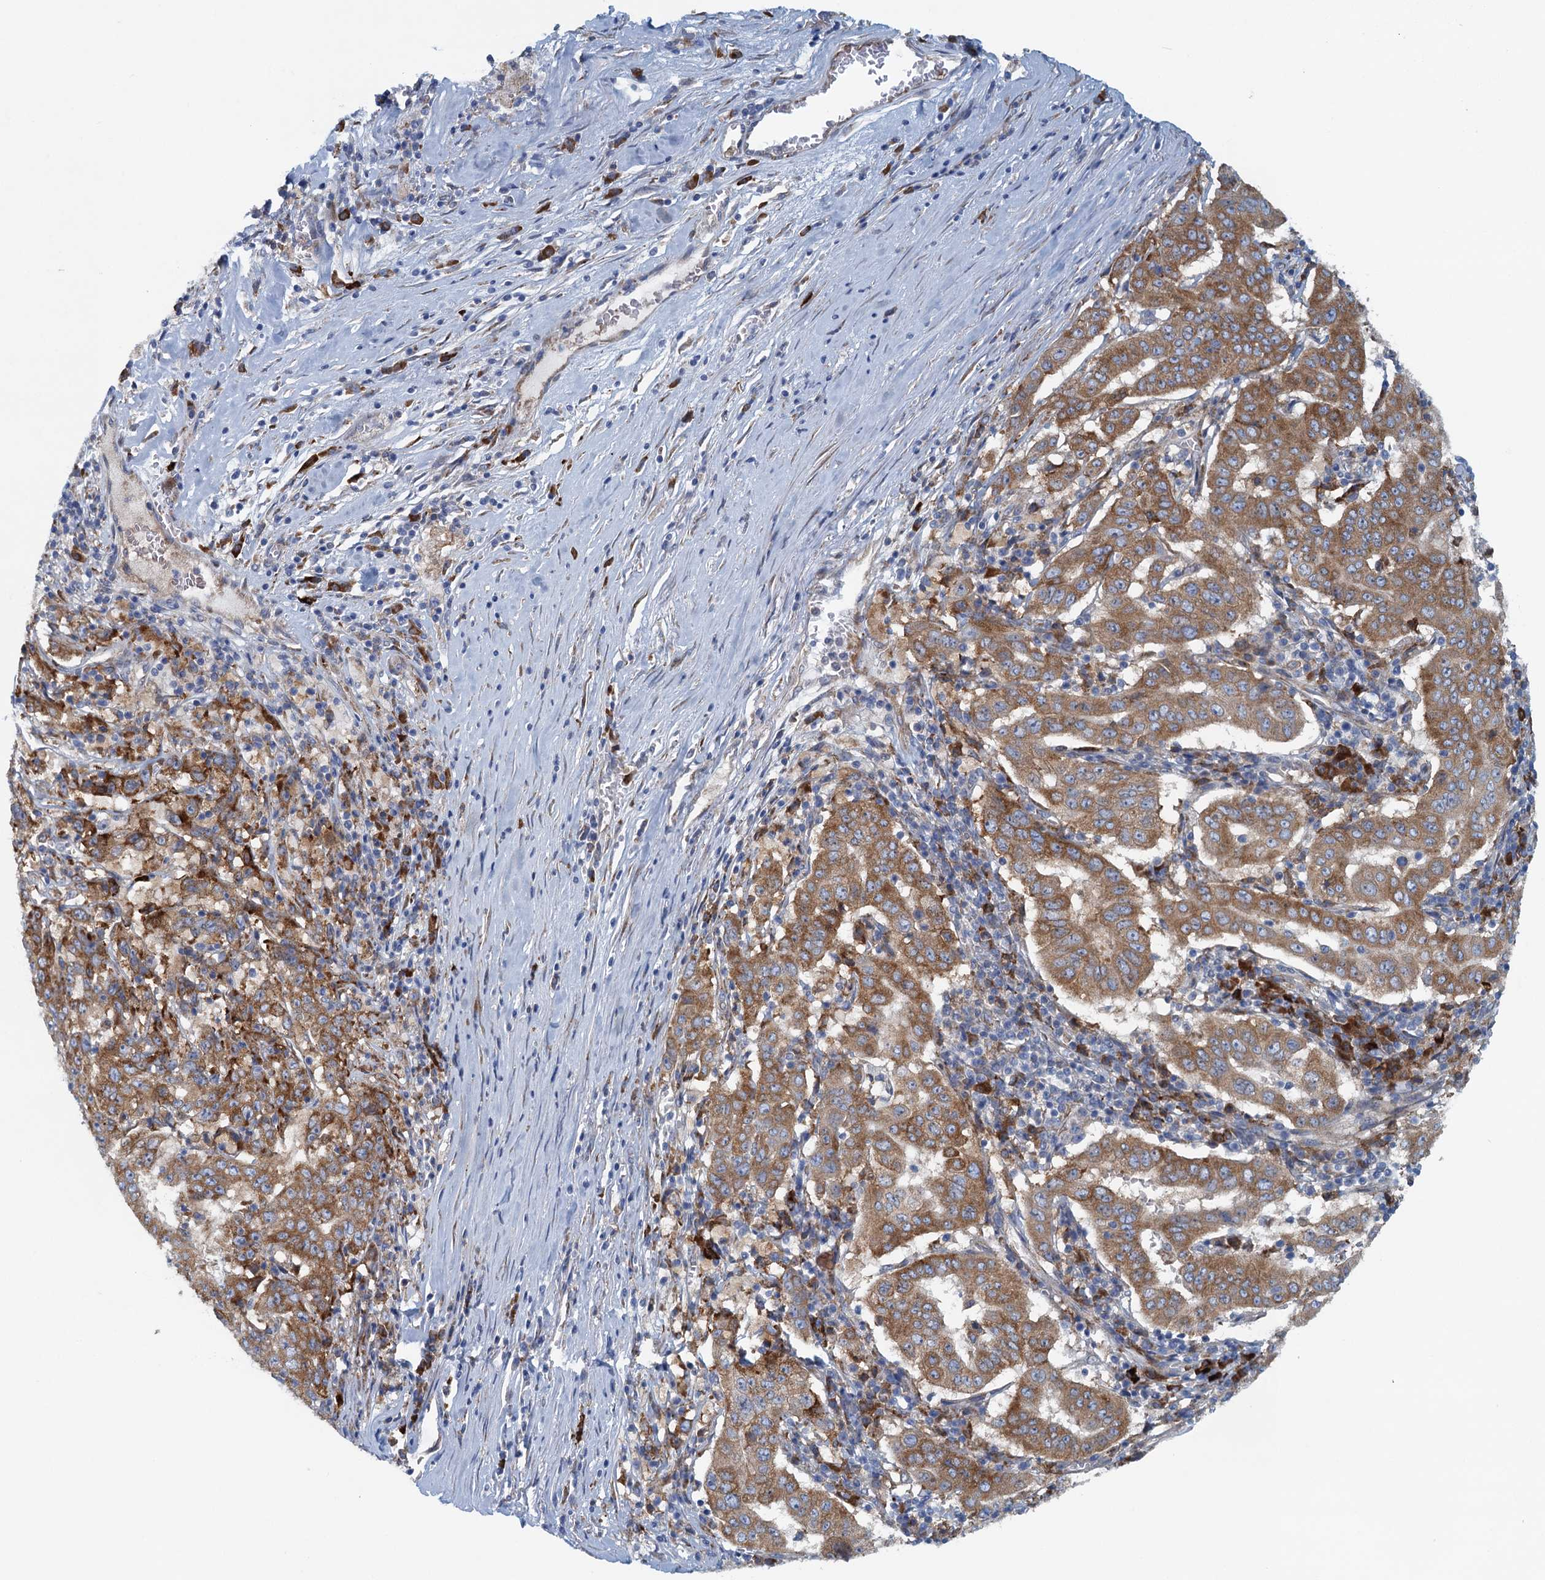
{"staining": {"intensity": "moderate", "quantity": ">75%", "location": "cytoplasmic/membranous"}, "tissue": "pancreatic cancer", "cell_type": "Tumor cells", "image_type": "cancer", "snomed": [{"axis": "morphology", "description": "Adenocarcinoma, NOS"}, {"axis": "topography", "description": "Pancreas"}], "caption": "High-magnification brightfield microscopy of adenocarcinoma (pancreatic) stained with DAB (brown) and counterstained with hematoxylin (blue). tumor cells exhibit moderate cytoplasmic/membranous staining is seen in about>75% of cells.", "gene": "MYDGF", "patient": {"sex": "male", "age": 63}}